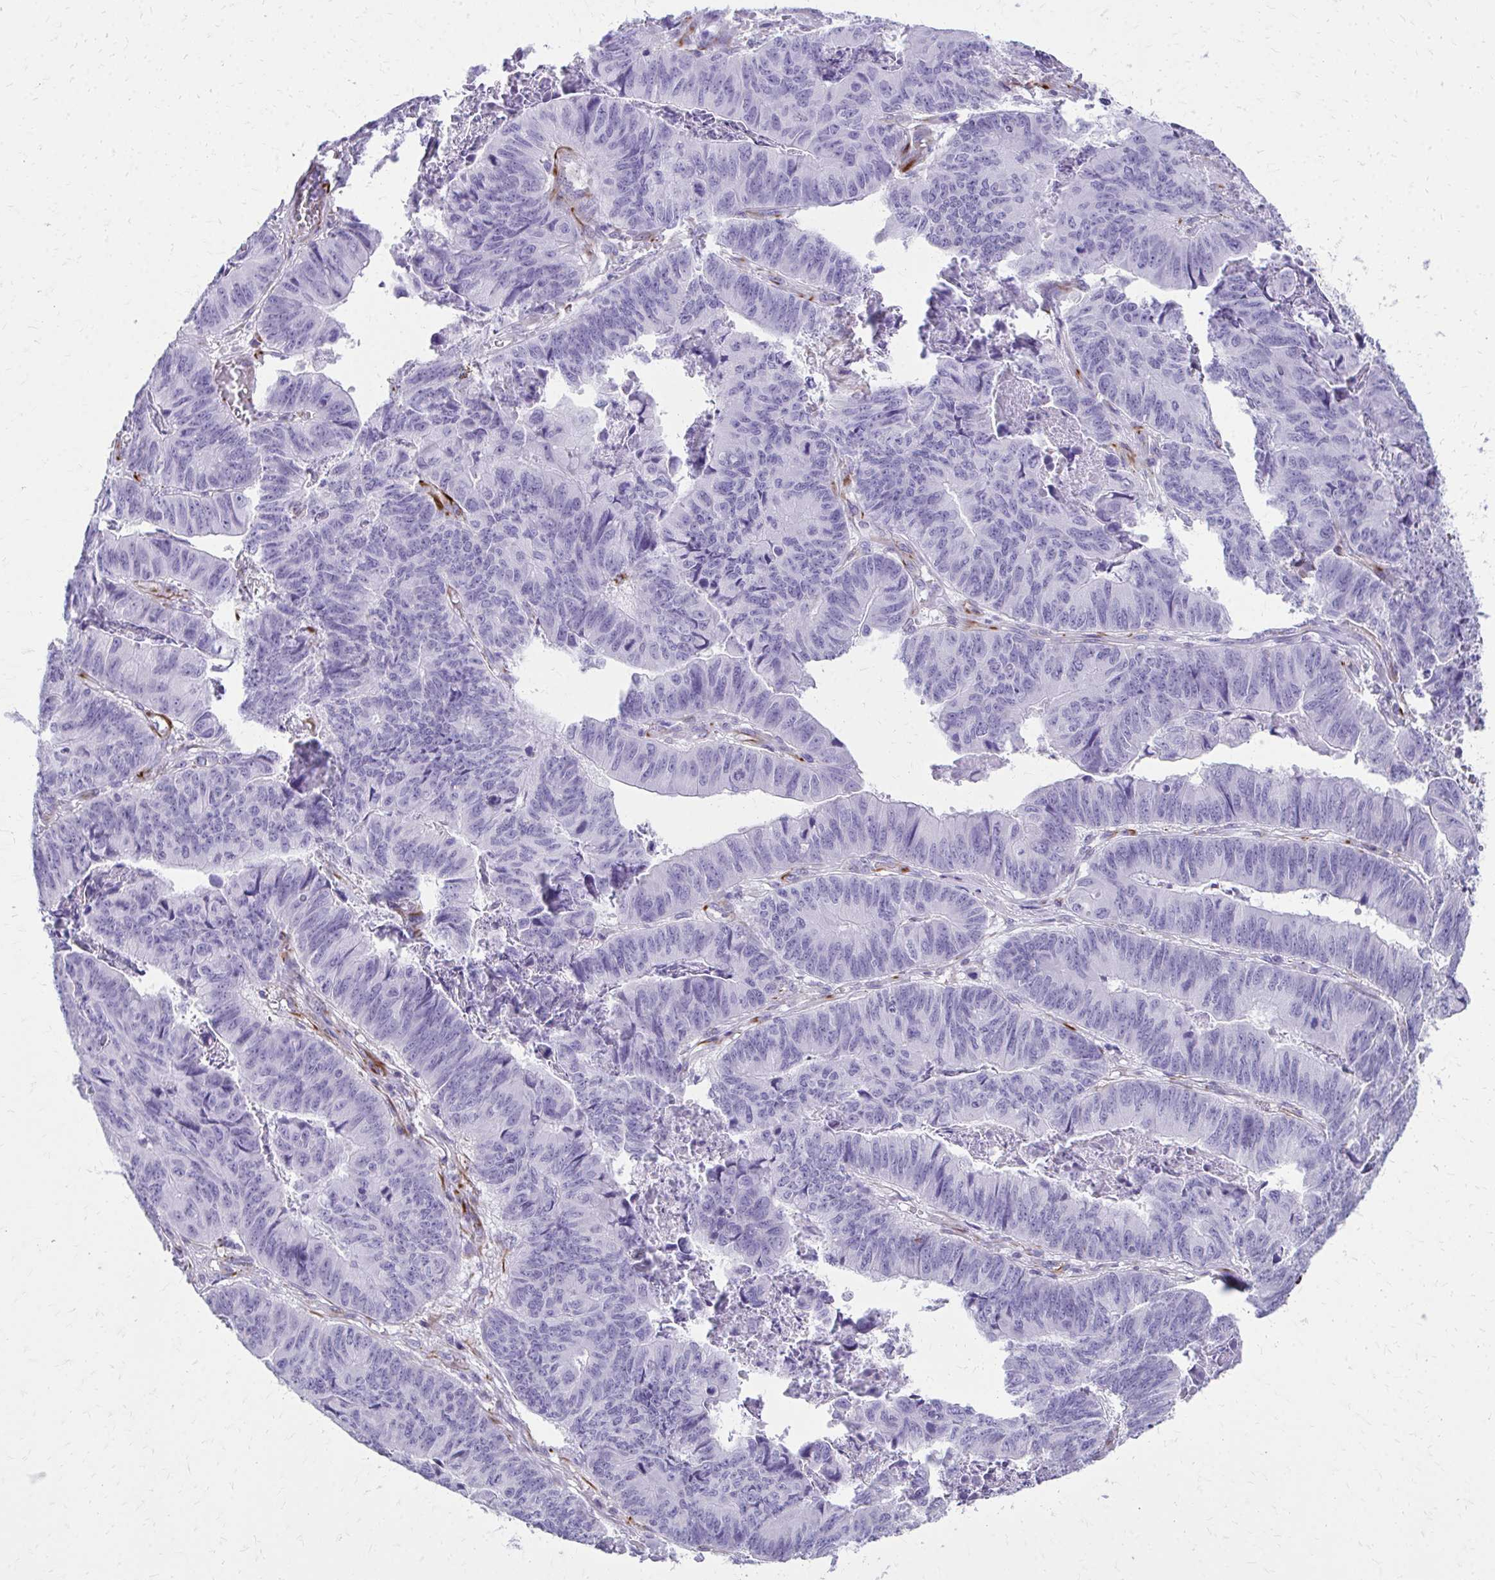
{"staining": {"intensity": "negative", "quantity": "none", "location": "none"}, "tissue": "stomach cancer", "cell_type": "Tumor cells", "image_type": "cancer", "snomed": [{"axis": "morphology", "description": "Adenocarcinoma, NOS"}, {"axis": "topography", "description": "Stomach, lower"}], "caption": "Immunohistochemistry image of stomach adenocarcinoma stained for a protein (brown), which reveals no positivity in tumor cells.", "gene": "TRIM6", "patient": {"sex": "male", "age": 77}}